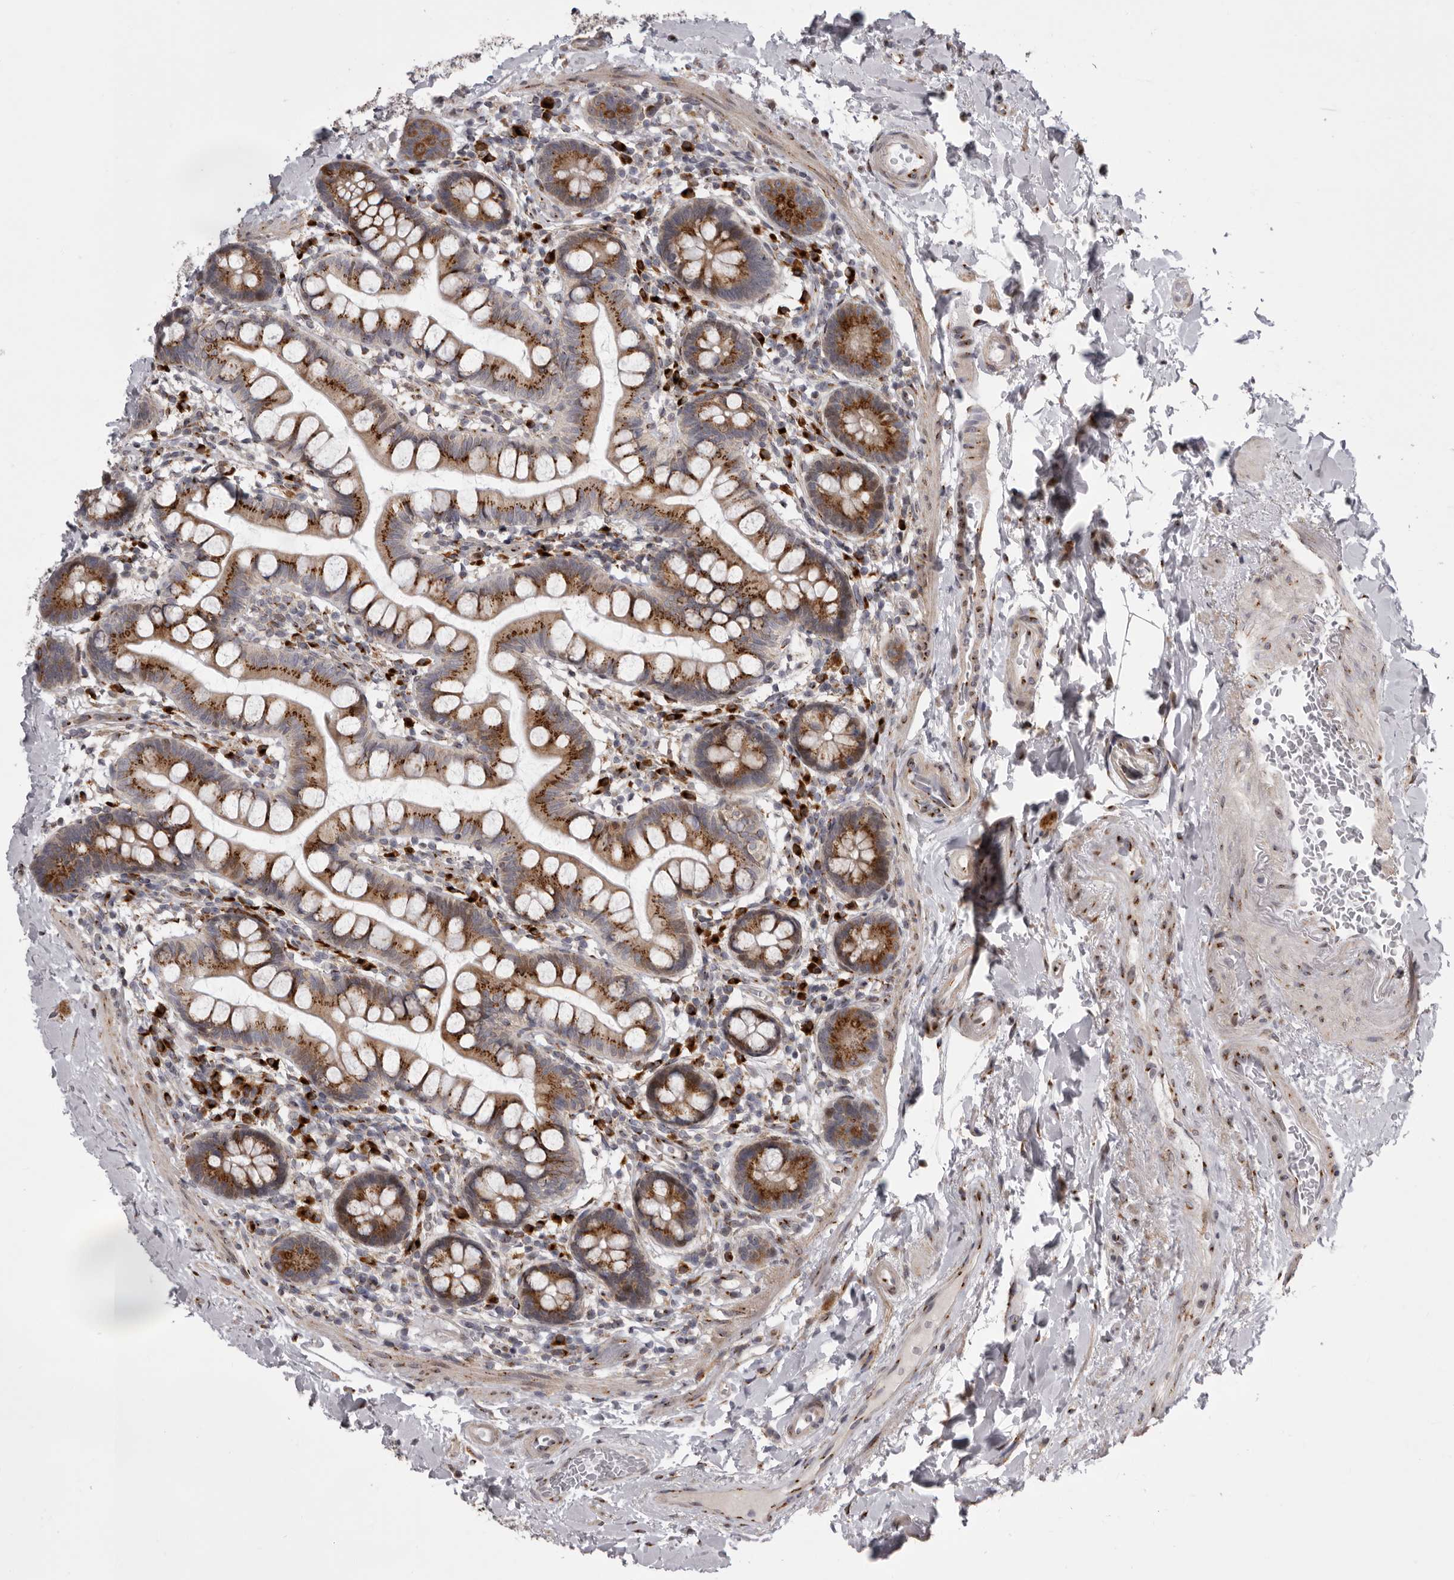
{"staining": {"intensity": "moderate", "quantity": ">75%", "location": "cytoplasmic/membranous"}, "tissue": "small intestine", "cell_type": "Glandular cells", "image_type": "normal", "snomed": [{"axis": "morphology", "description": "Normal tissue, NOS"}, {"axis": "topography", "description": "Small intestine"}], "caption": "This image displays immunohistochemistry (IHC) staining of normal human small intestine, with medium moderate cytoplasmic/membranous expression in about >75% of glandular cells.", "gene": "WDR47", "patient": {"sex": "female", "age": 84}}